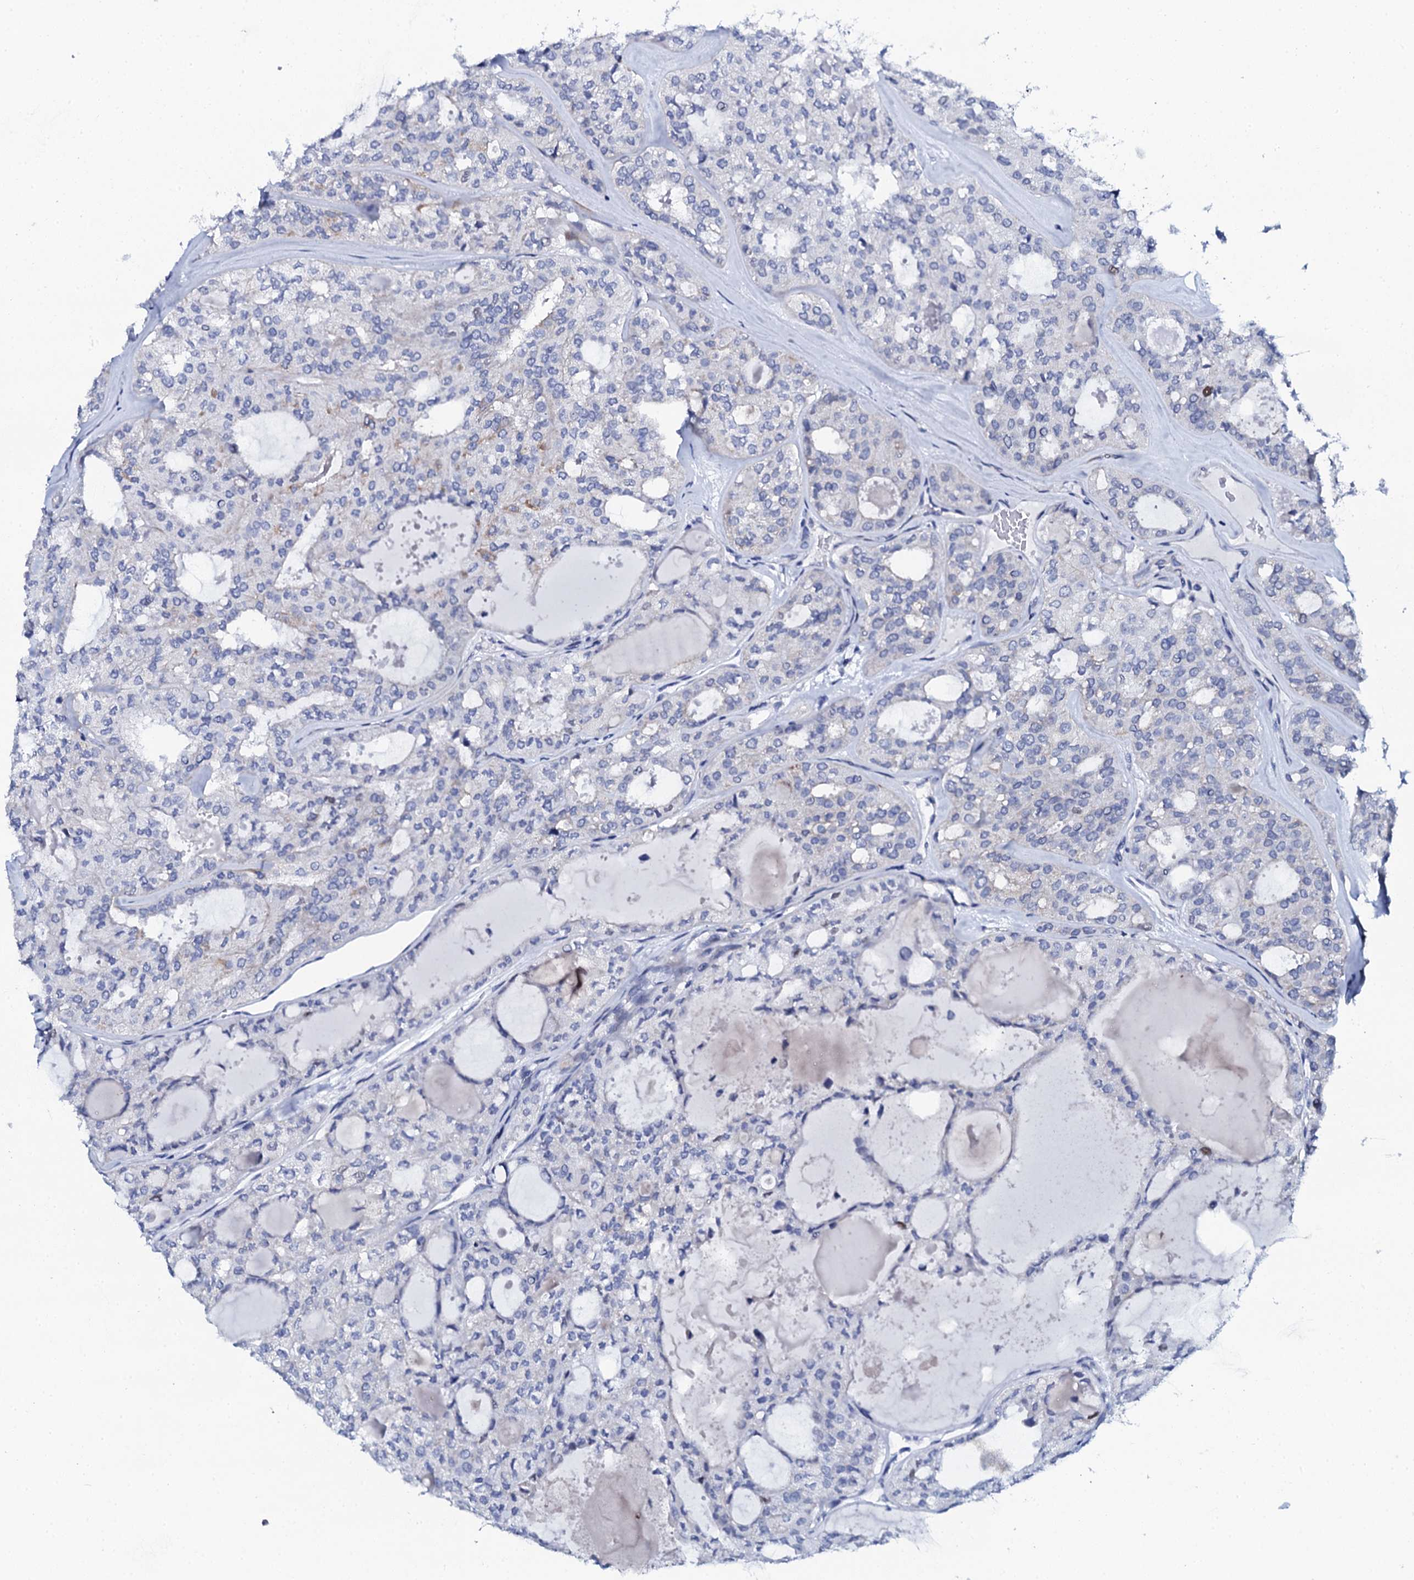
{"staining": {"intensity": "negative", "quantity": "none", "location": "none"}, "tissue": "thyroid cancer", "cell_type": "Tumor cells", "image_type": "cancer", "snomed": [{"axis": "morphology", "description": "Follicular adenoma carcinoma, NOS"}, {"axis": "topography", "description": "Thyroid gland"}], "caption": "Tumor cells show no significant staining in thyroid follicular adenoma carcinoma. The staining is performed using DAB (3,3'-diaminobenzidine) brown chromogen with nuclei counter-stained in using hematoxylin.", "gene": "NUDT13", "patient": {"sex": "male", "age": 75}}